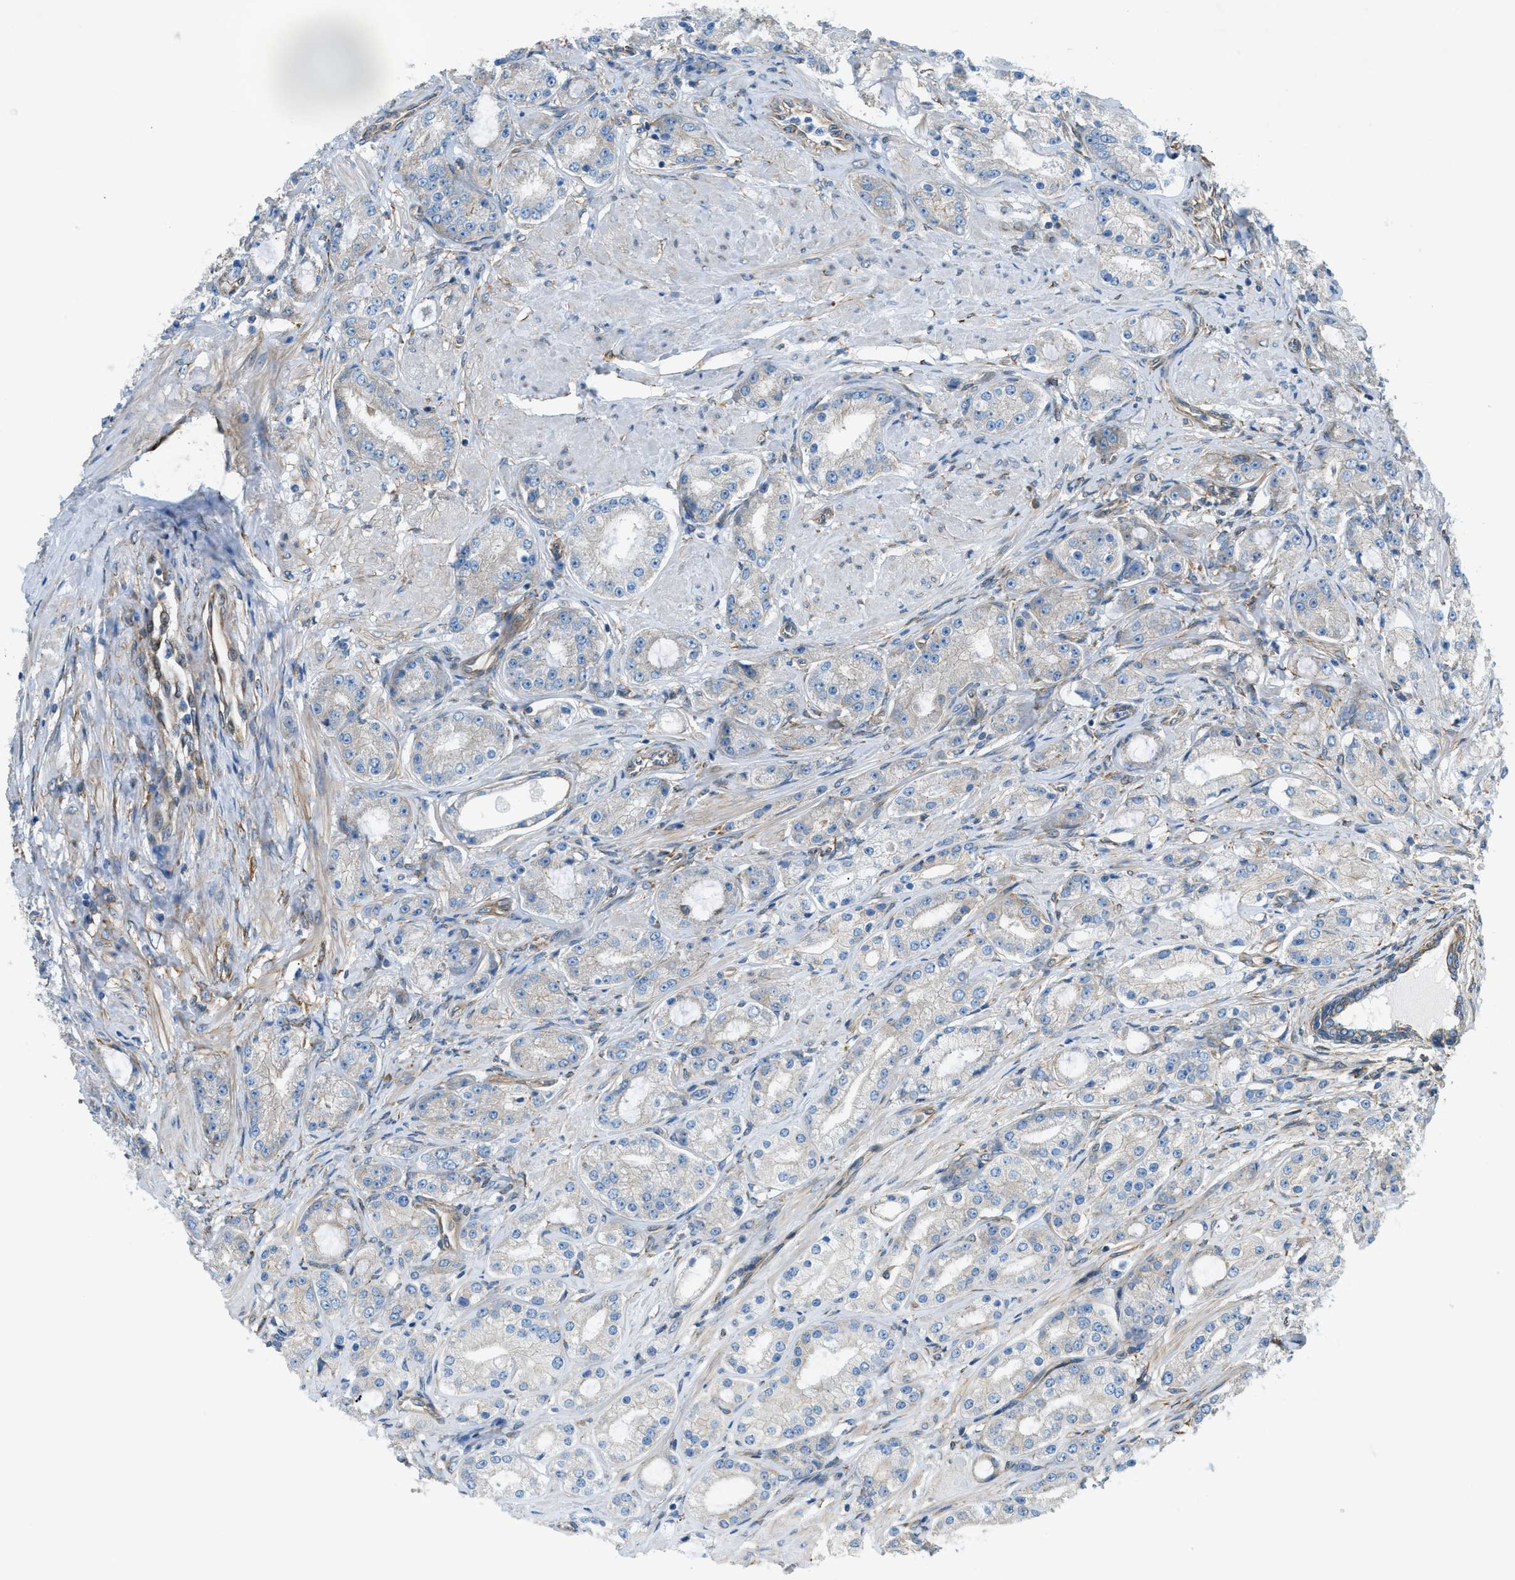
{"staining": {"intensity": "negative", "quantity": "none", "location": "none"}, "tissue": "prostate cancer", "cell_type": "Tumor cells", "image_type": "cancer", "snomed": [{"axis": "morphology", "description": "Adenocarcinoma, Low grade"}, {"axis": "topography", "description": "Prostate"}], "caption": "Tumor cells show no significant protein positivity in prostate cancer (low-grade adenocarcinoma).", "gene": "DMAC1", "patient": {"sex": "male", "age": 63}}